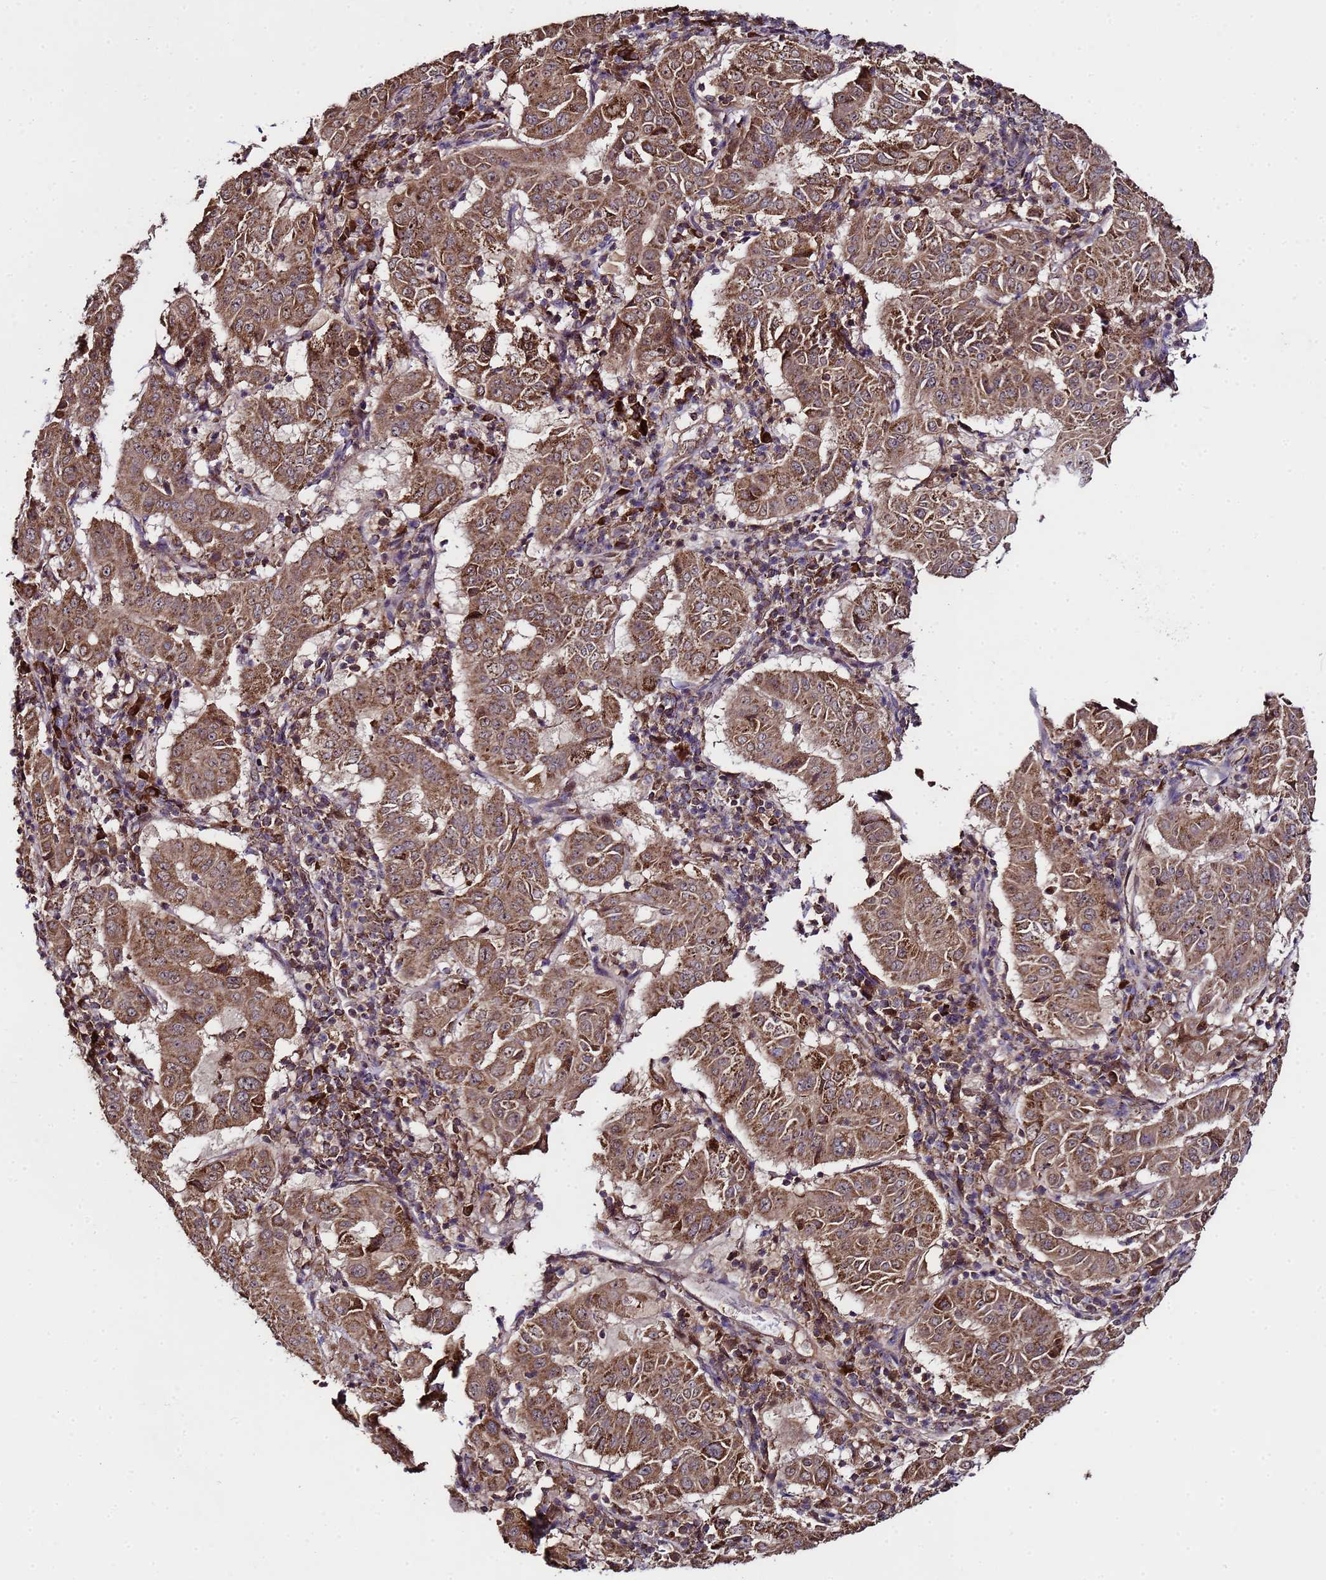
{"staining": {"intensity": "strong", "quantity": ">75%", "location": "cytoplasmic/membranous"}, "tissue": "pancreatic cancer", "cell_type": "Tumor cells", "image_type": "cancer", "snomed": [{"axis": "morphology", "description": "Adenocarcinoma, NOS"}, {"axis": "topography", "description": "Pancreas"}], "caption": "An immunohistochemistry (IHC) histopathology image of tumor tissue is shown. Protein staining in brown shows strong cytoplasmic/membranous positivity in pancreatic cancer (adenocarcinoma) within tumor cells. (Stains: DAB in brown, nuclei in blue, Microscopy: brightfield microscopy at high magnification).", "gene": "HSPBAP1", "patient": {"sex": "male", "age": 63}}